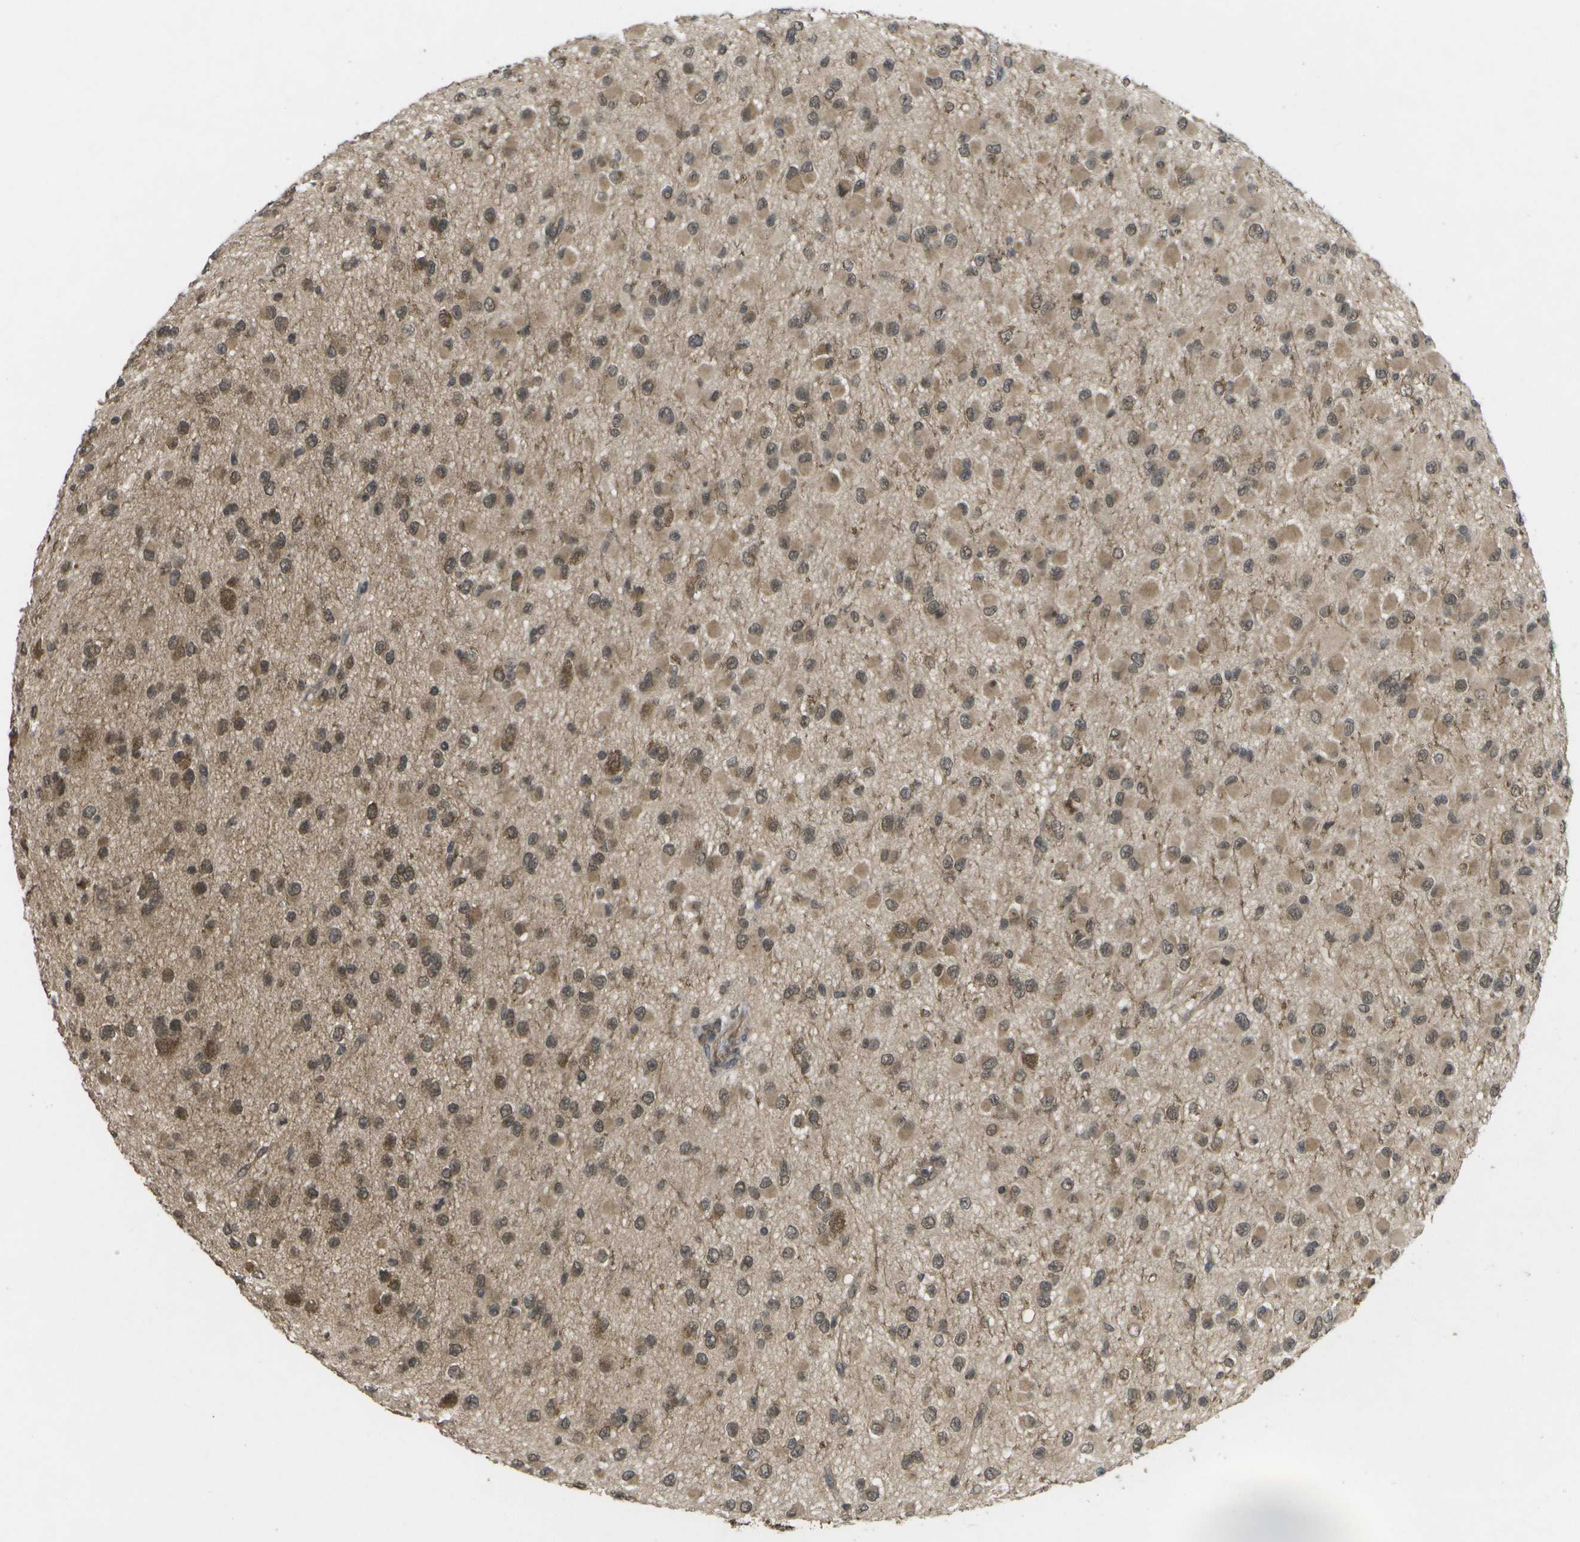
{"staining": {"intensity": "weak", "quantity": ">75%", "location": "cytoplasmic/membranous,nuclear"}, "tissue": "glioma", "cell_type": "Tumor cells", "image_type": "cancer", "snomed": [{"axis": "morphology", "description": "Glioma, malignant, Low grade"}, {"axis": "topography", "description": "Brain"}], "caption": "Approximately >75% of tumor cells in malignant glioma (low-grade) show weak cytoplasmic/membranous and nuclear protein positivity as visualized by brown immunohistochemical staining.", "gene": "ALAS1", "patient": {"sex": "male", "age": 42}}